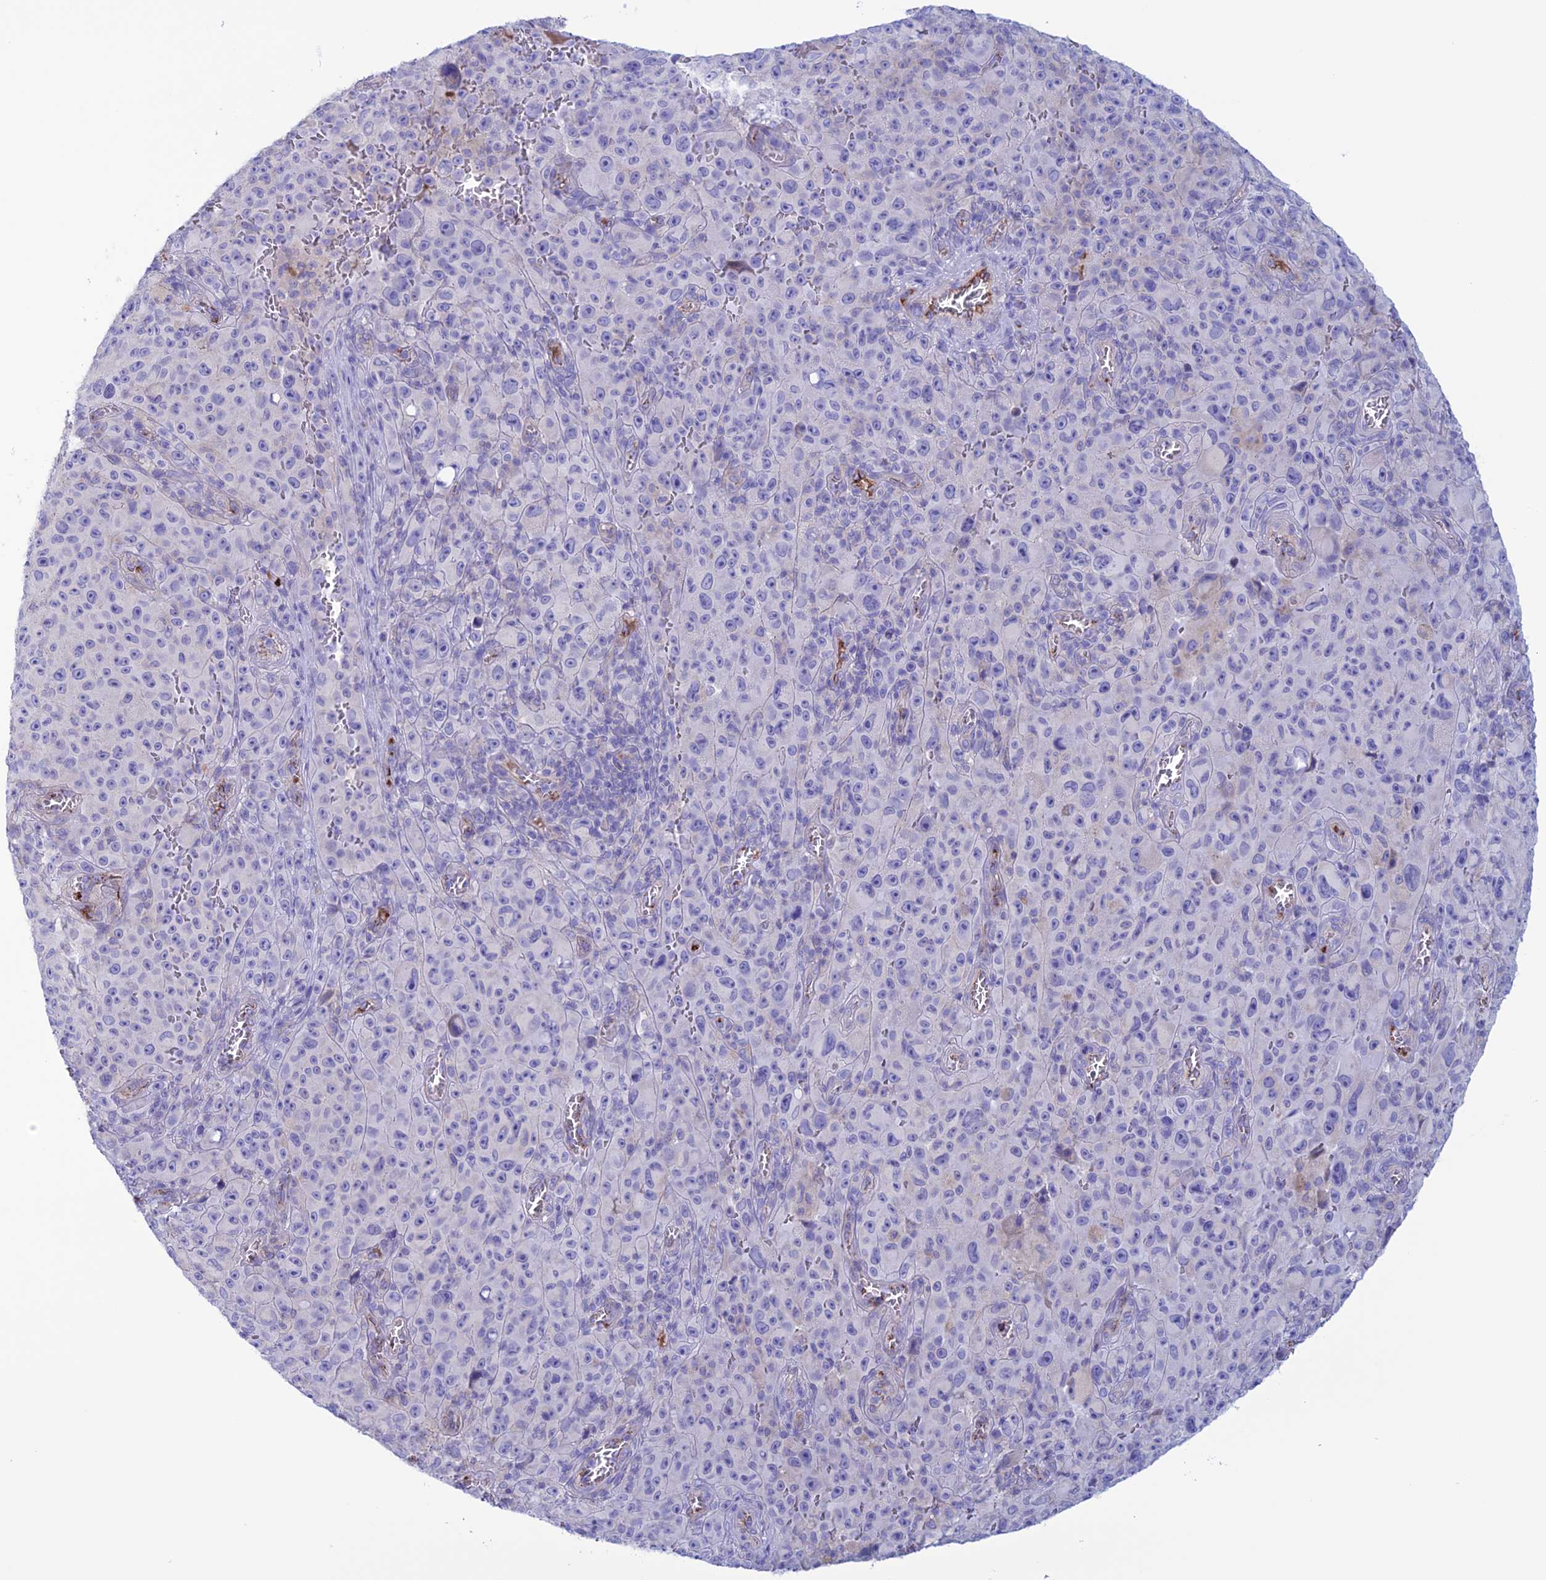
{"staining": {"intensity": "negative", "quantity": "none", "location": "none"}, "tissue": "melanoma", "cell_type": "Tumor cells", "image_type": "cancer", "snomed": [{"axis": "morphology", "description": "Malignant melanoma, NOS"}, {"axis": "topography", "description": "Skin"}], "caption": "Human malignant melanoma stained for a protein using IHC exhibits no staining in tumor cells.", "gene": "CDC42EP5", "patient": {"sex": "female", "age": 82}}